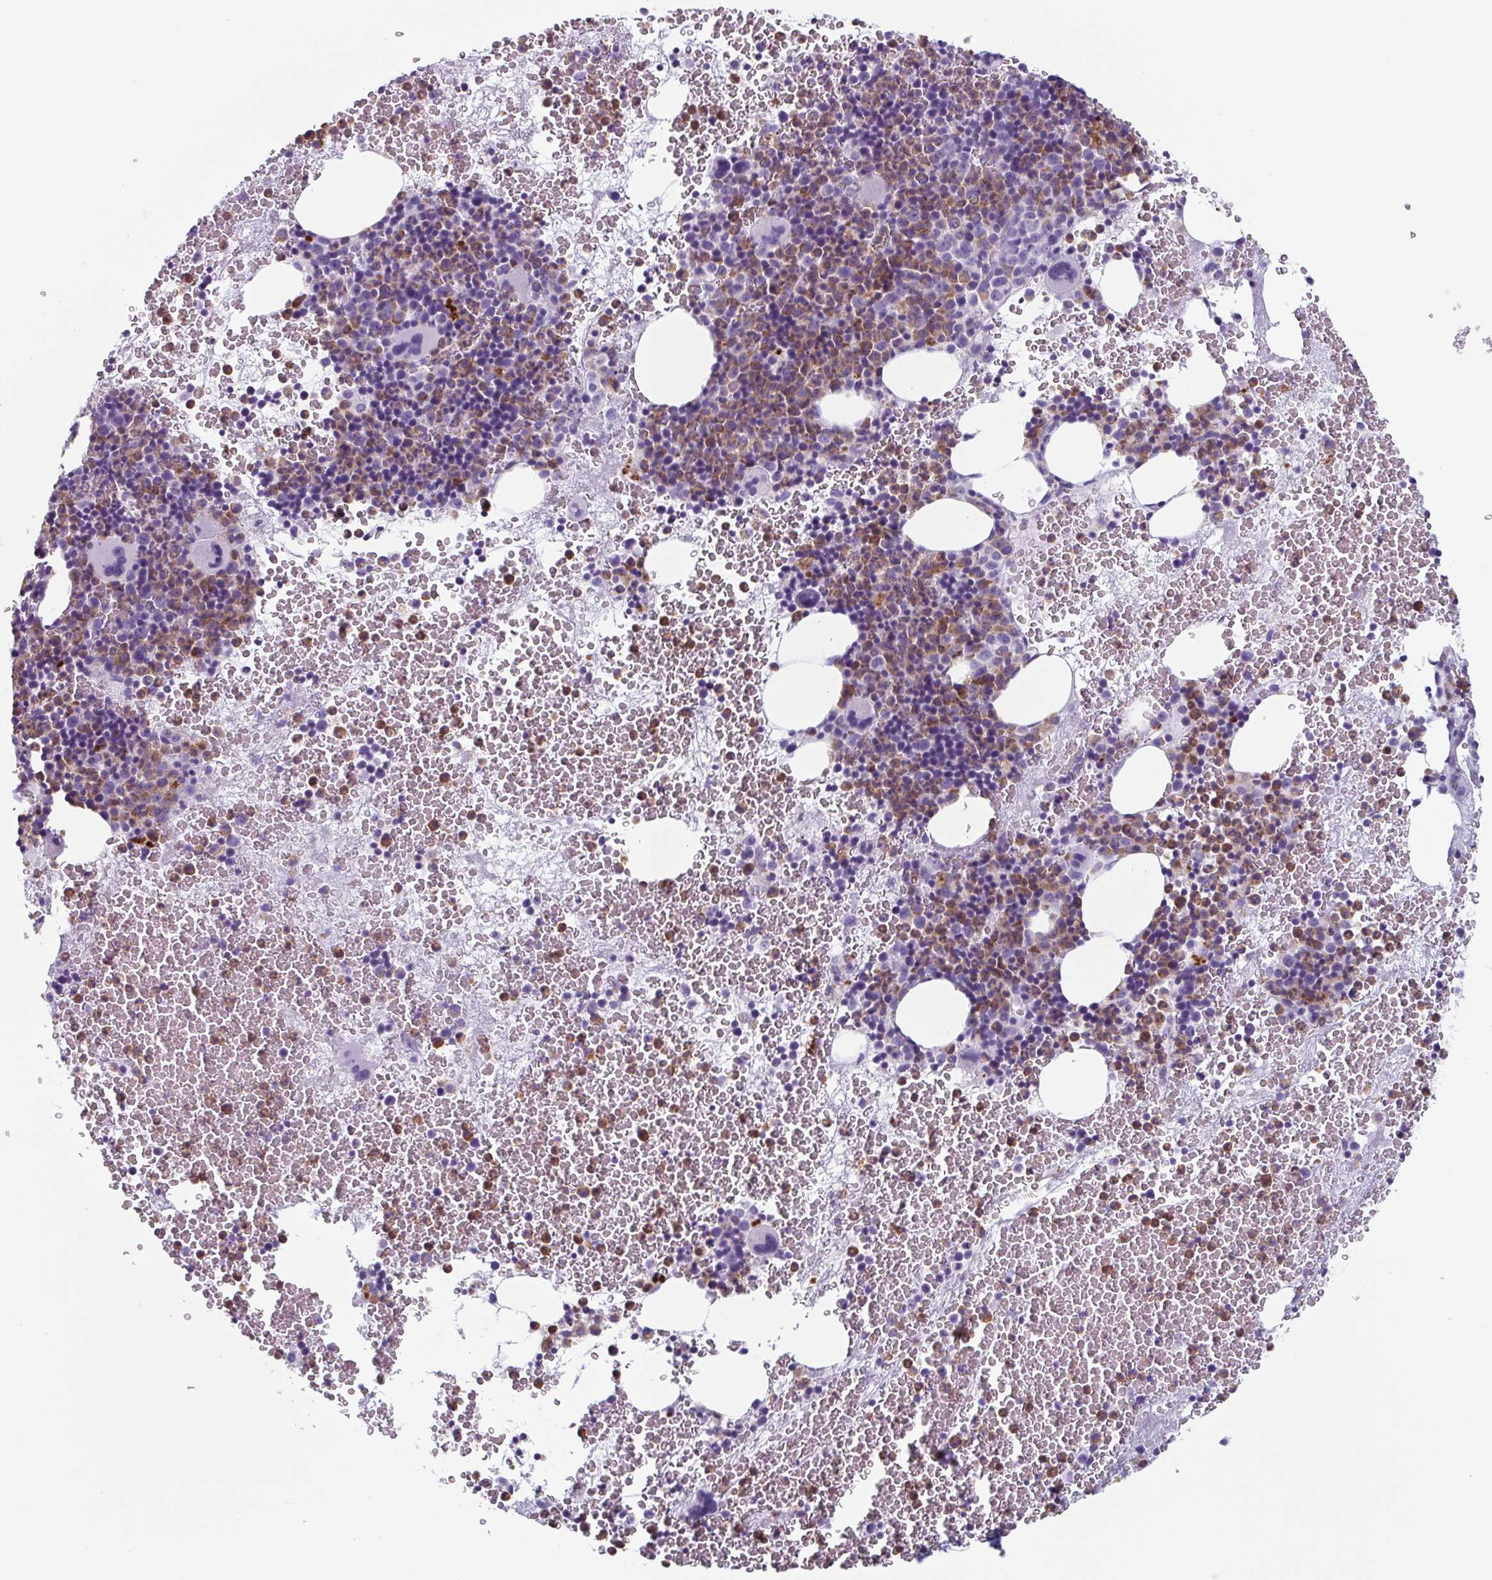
{"staining": {"intensity": "moderate", "quantity": "25%-75%", "location": "cytoplasmic/membranous"}, "tissue": "bone marrow", "cell_type": "Hematopoietic cells", "image_type": "normal", "snomed": [{"axis": "morphology", "description": "Normal tissue, NOS"}, {"axis": "topography", "description": "Bone marrow"}], "caption": "Protein analysis of benign bone marrow shows moderate cytoplasmic/membranous staining in about 25%-75% of hematopoietic cells. (DAB (3,3'-diaminobenzidine) IHC with brightfield microscopy, high magnification).", "gene": "BPI", "patient": {"sex": "male", "age": 44}}